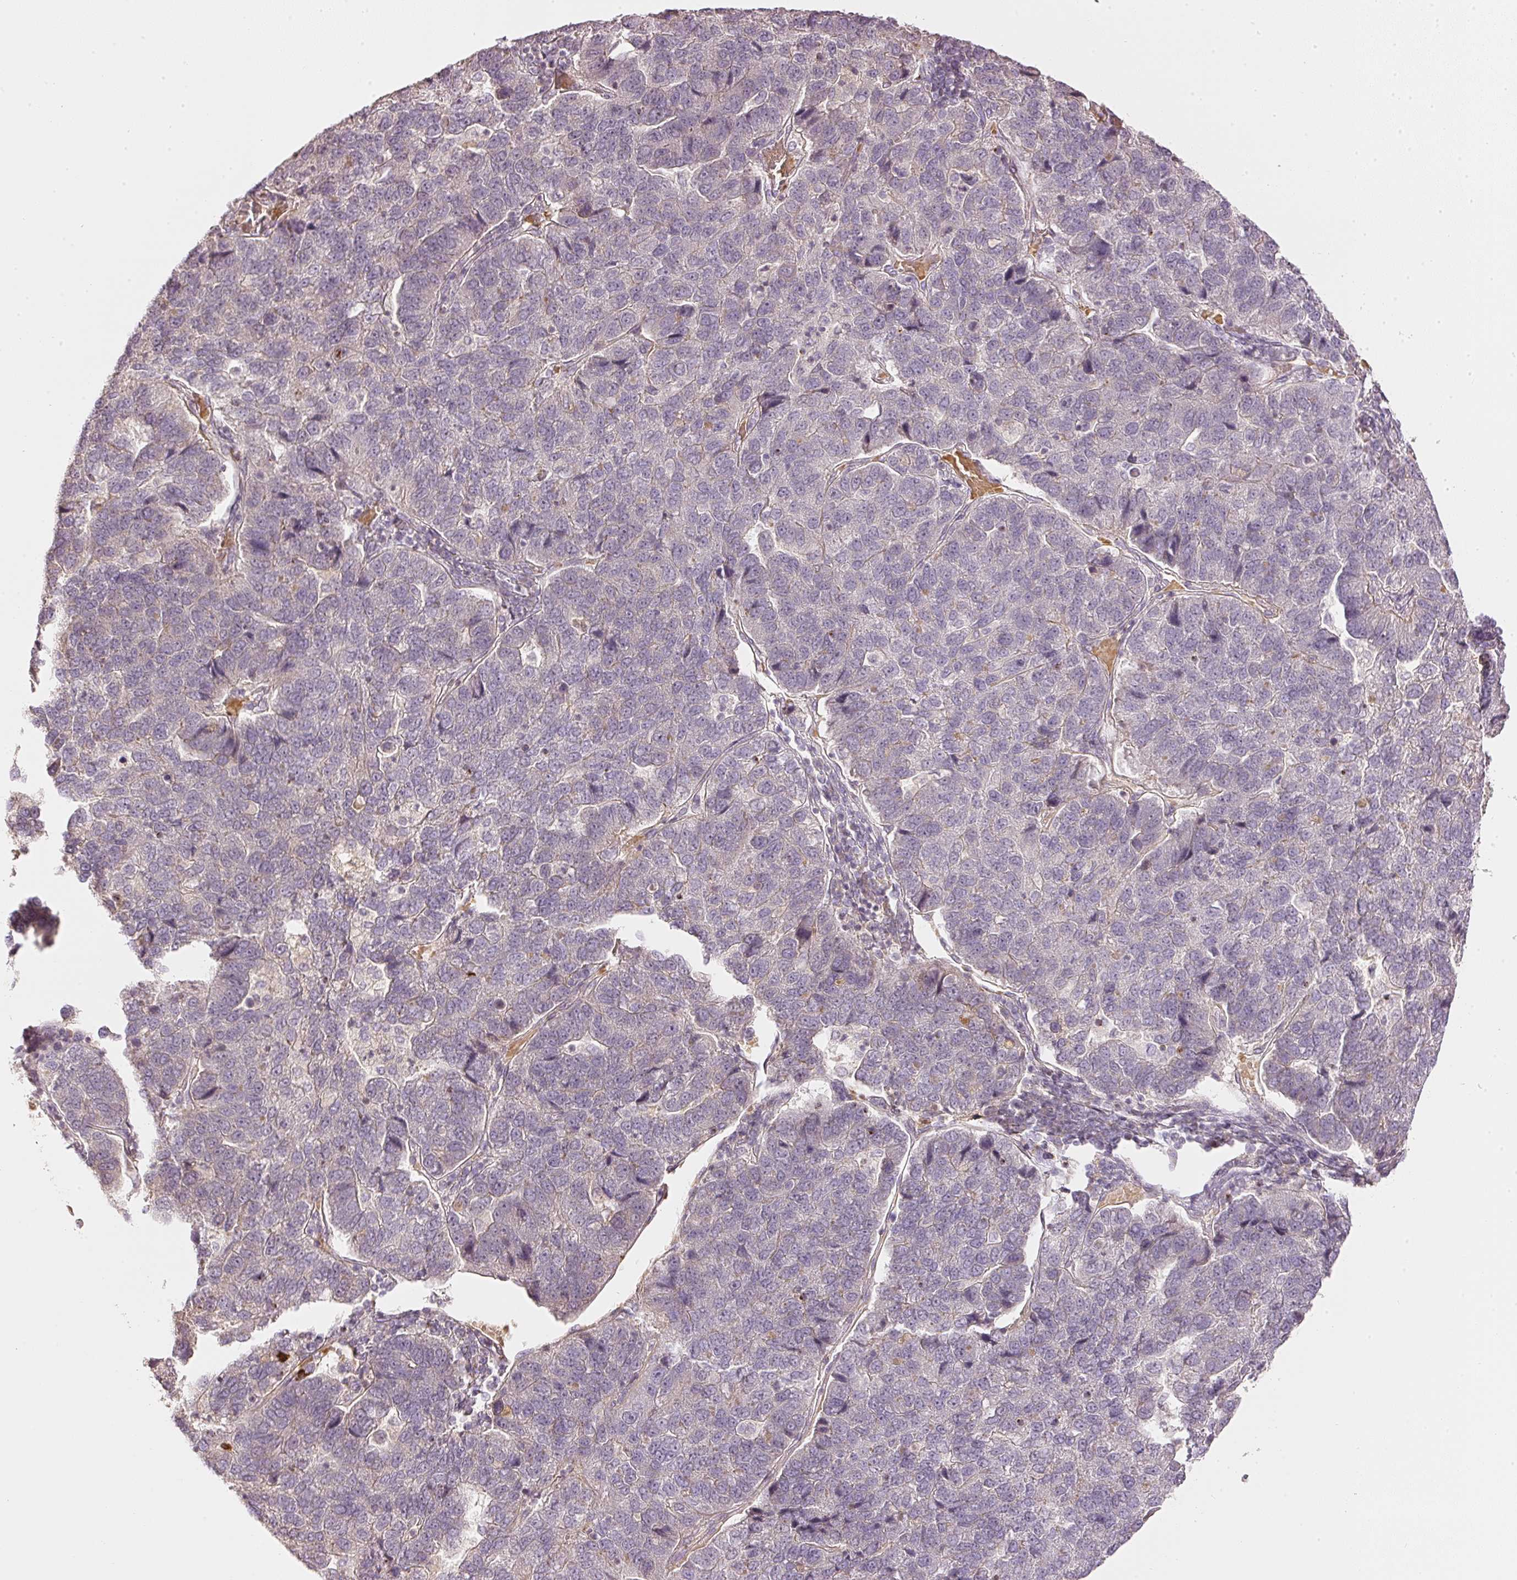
{"staining": {"intensity": "weak", "quantity": "<25%", "location": "cytoplasmic/membranous"}, "tissue": "pancreatic cancer", "cell_type": "Tumor cells", "image_type": "cancer", "snomed": [{"axis": "morphology", "description": "Adenocarcinoma, NOS"}, {"axis": "topography", "description": "Pancreas"}], "caption": "Immunohistochemical staining of pancreatic cancer (adenocarcinoma) displays no significant expression in tumor cells.", "gene": "GZMA", "patient": {"sex": "female", "age": 61}}